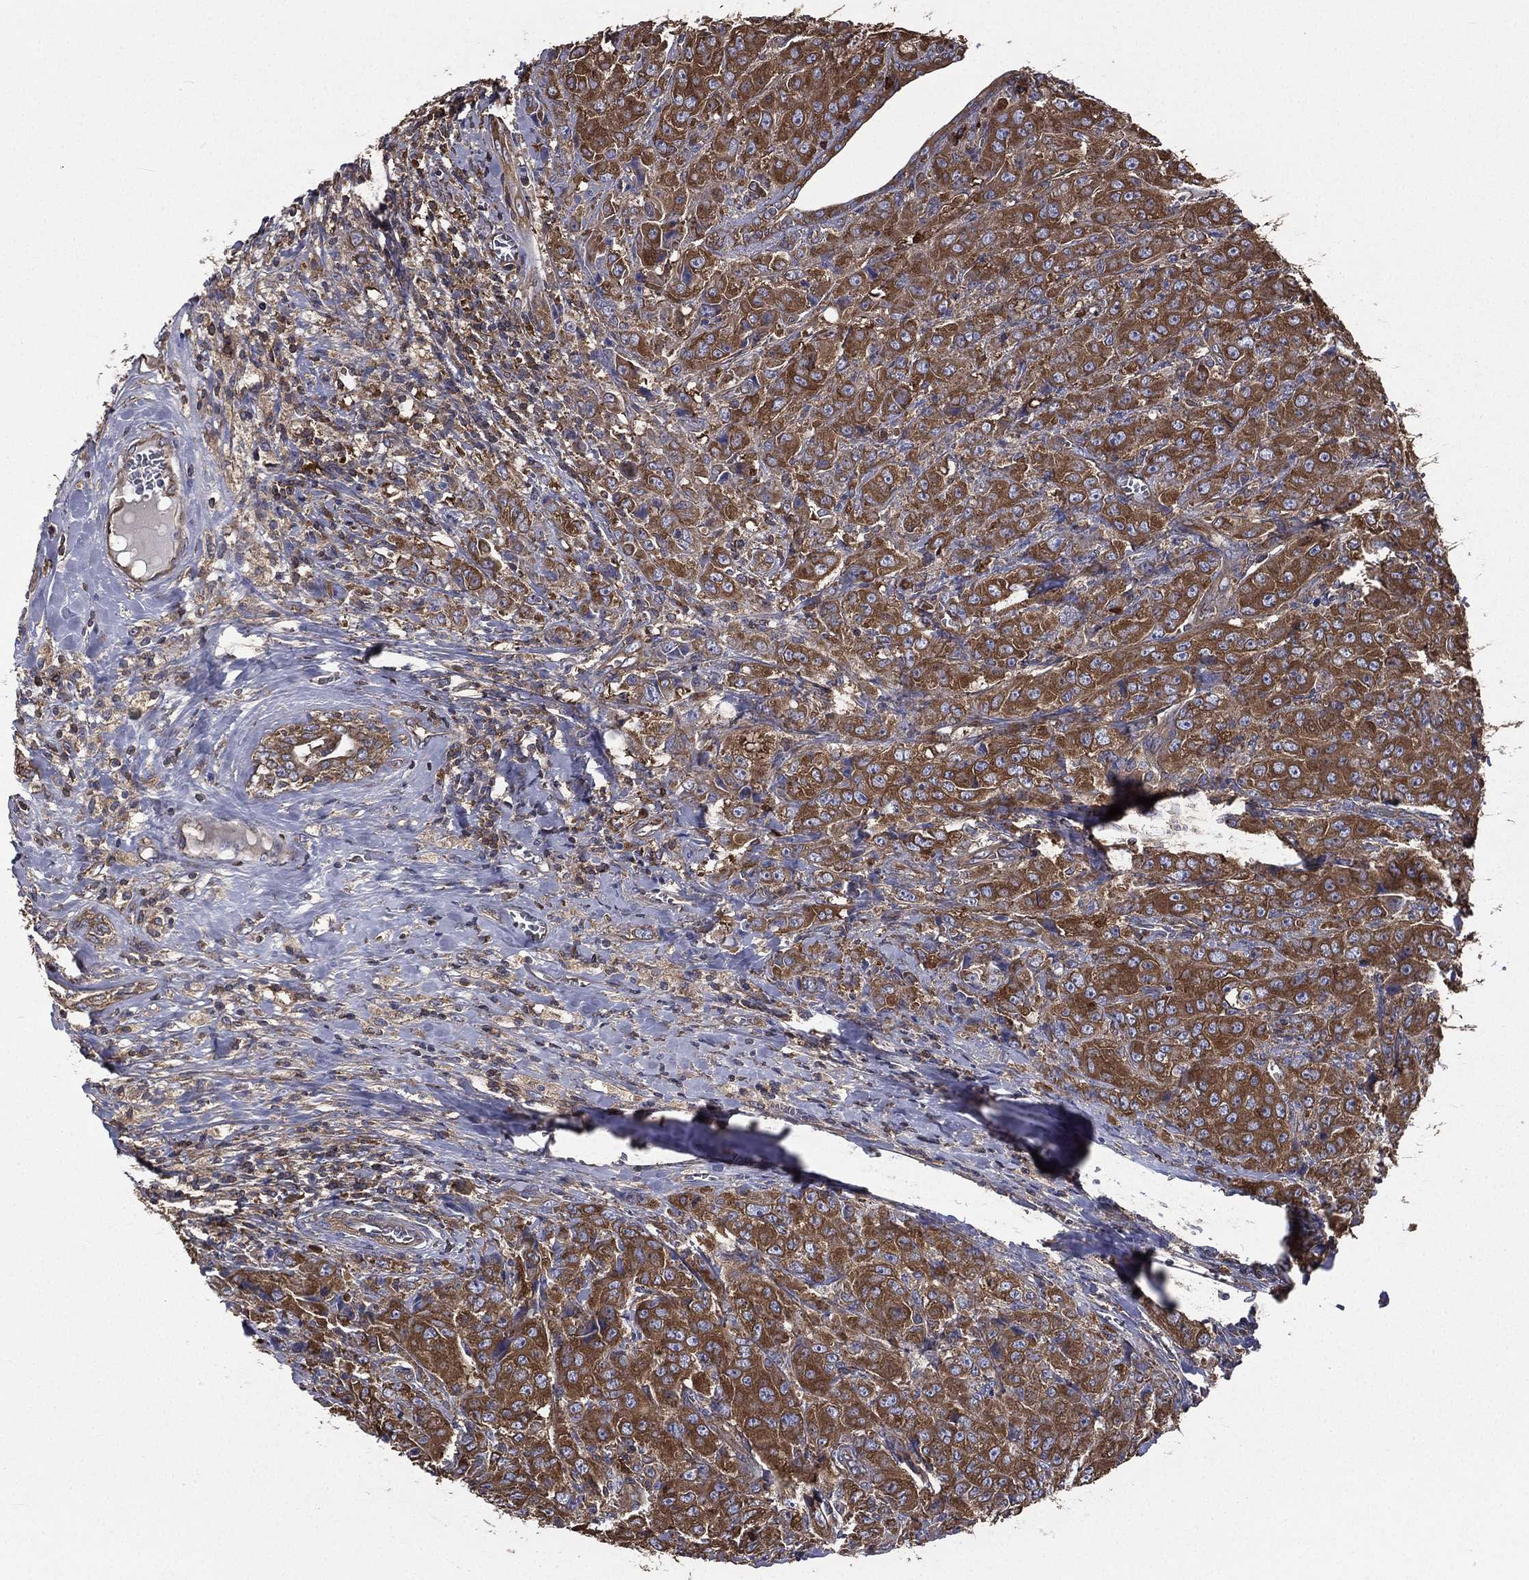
{"staining": {"intensity": "strong", "quantity": ">75%", "location": "cytoplasmic/membranous"}, "tissue": "breast cancer", "cell_type": "Tumor cells", "image_type": "cancer", "snomed": [{"axis": "morphology", "description": "Duct carcinoma"}, {"axis": "topography", "description": "Breast"}], "caption": "Immunohistochemistry (IHC) of intraductal carcinoma (breast) shows high levels of strong cytoplasmic/membranous expression in approximately >75% of tumor cells.", "gene": "SARS1", "patient": {"sex": "female", "age": 43}}